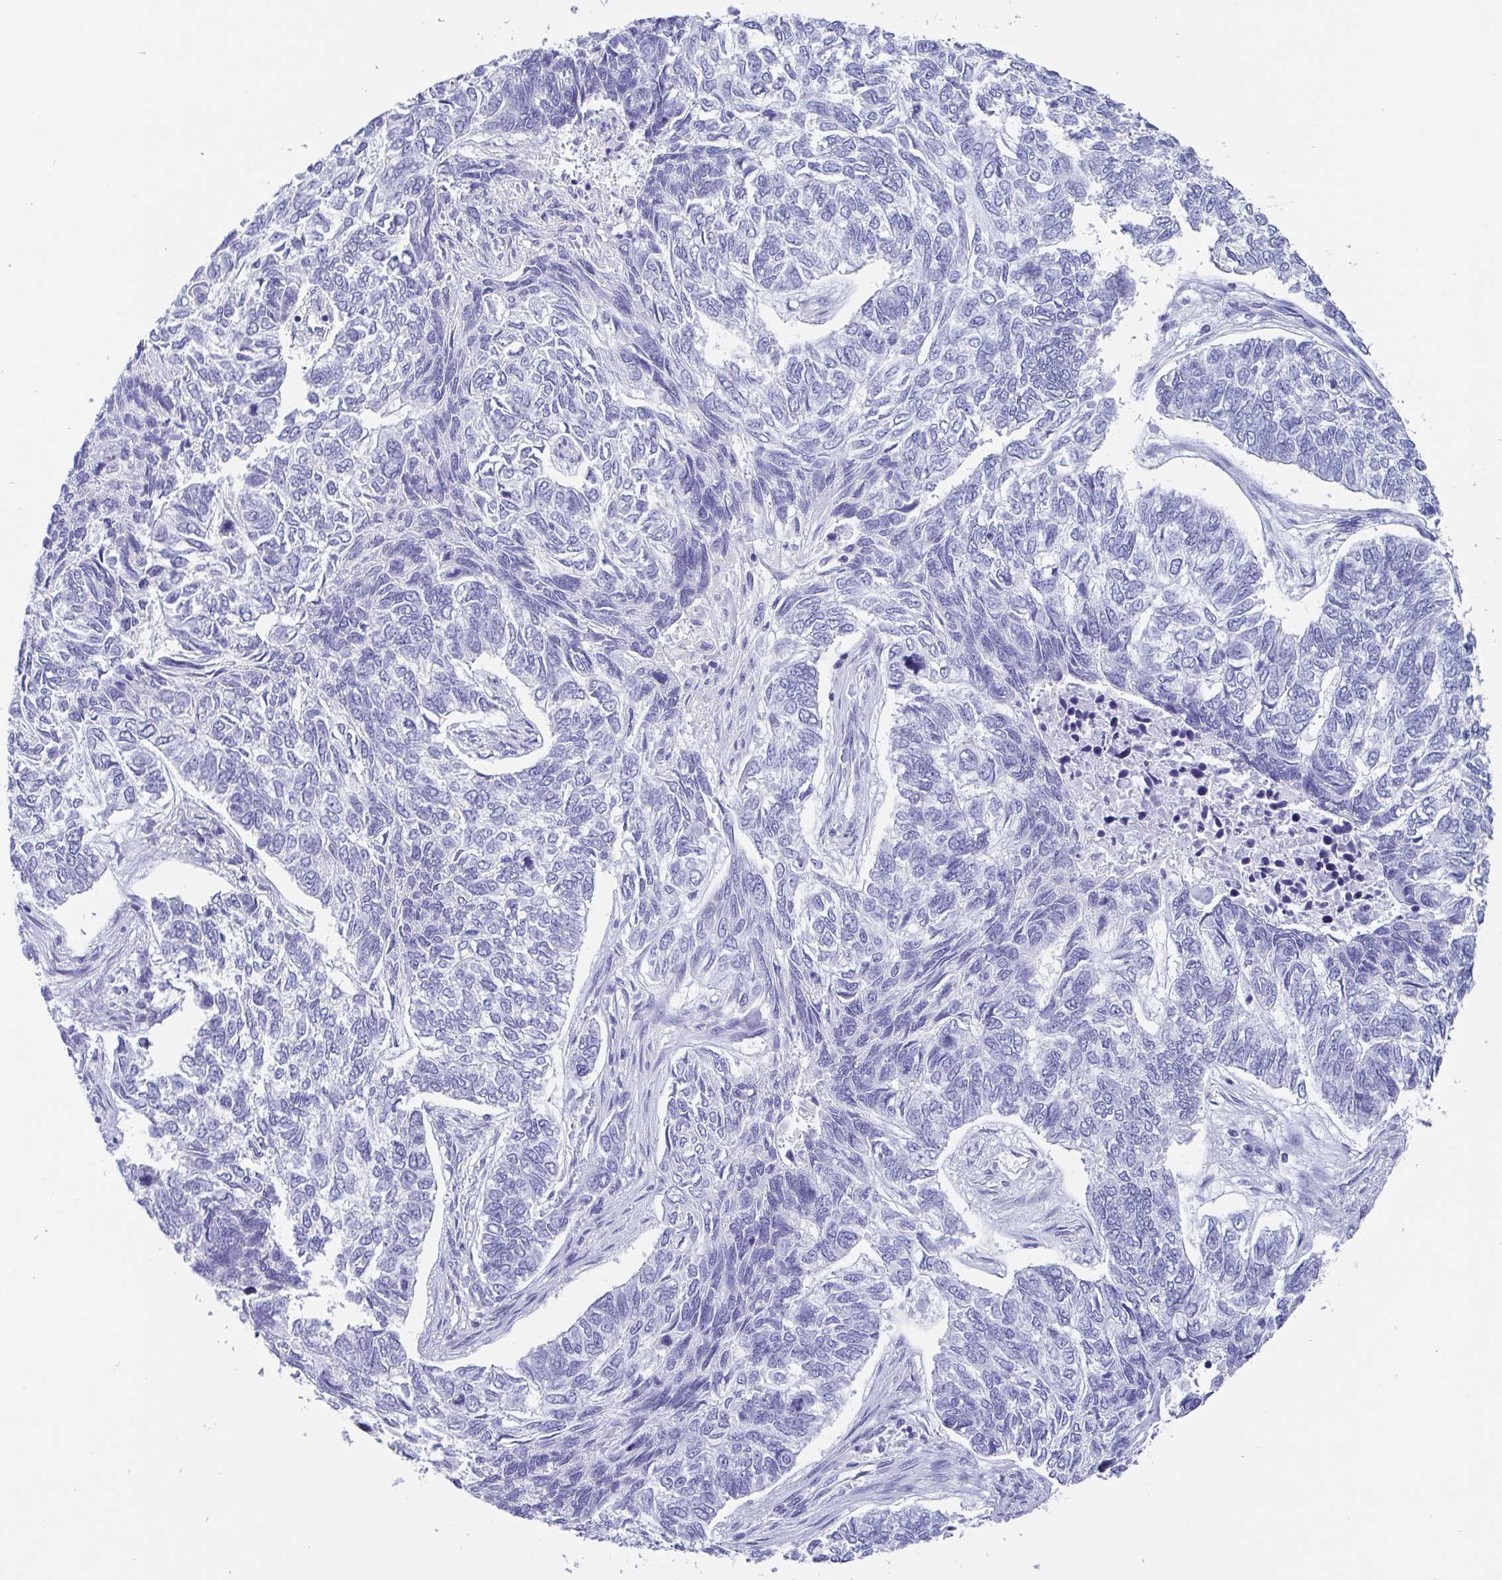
{"staining": {"intensity": "negative", "quantity": "none", "location": "none"}, "tissue": "skin cancer", "cell_type": "Tumor cells", "image_type": "cancer", "snomed": [{"axis": "morphology", "description": "Basal cell carcinoma"}, {"axis": "topography", "description": "Skin"}], "caption": "Immunohistochemistry photomicrograph of human skin cancer (basal cell carcinoma) stained for a protein (brown), which exhibits no positivity in tumor cells.", "gene": "SCGN", "patient": {"sex": "female", "age": 65}}